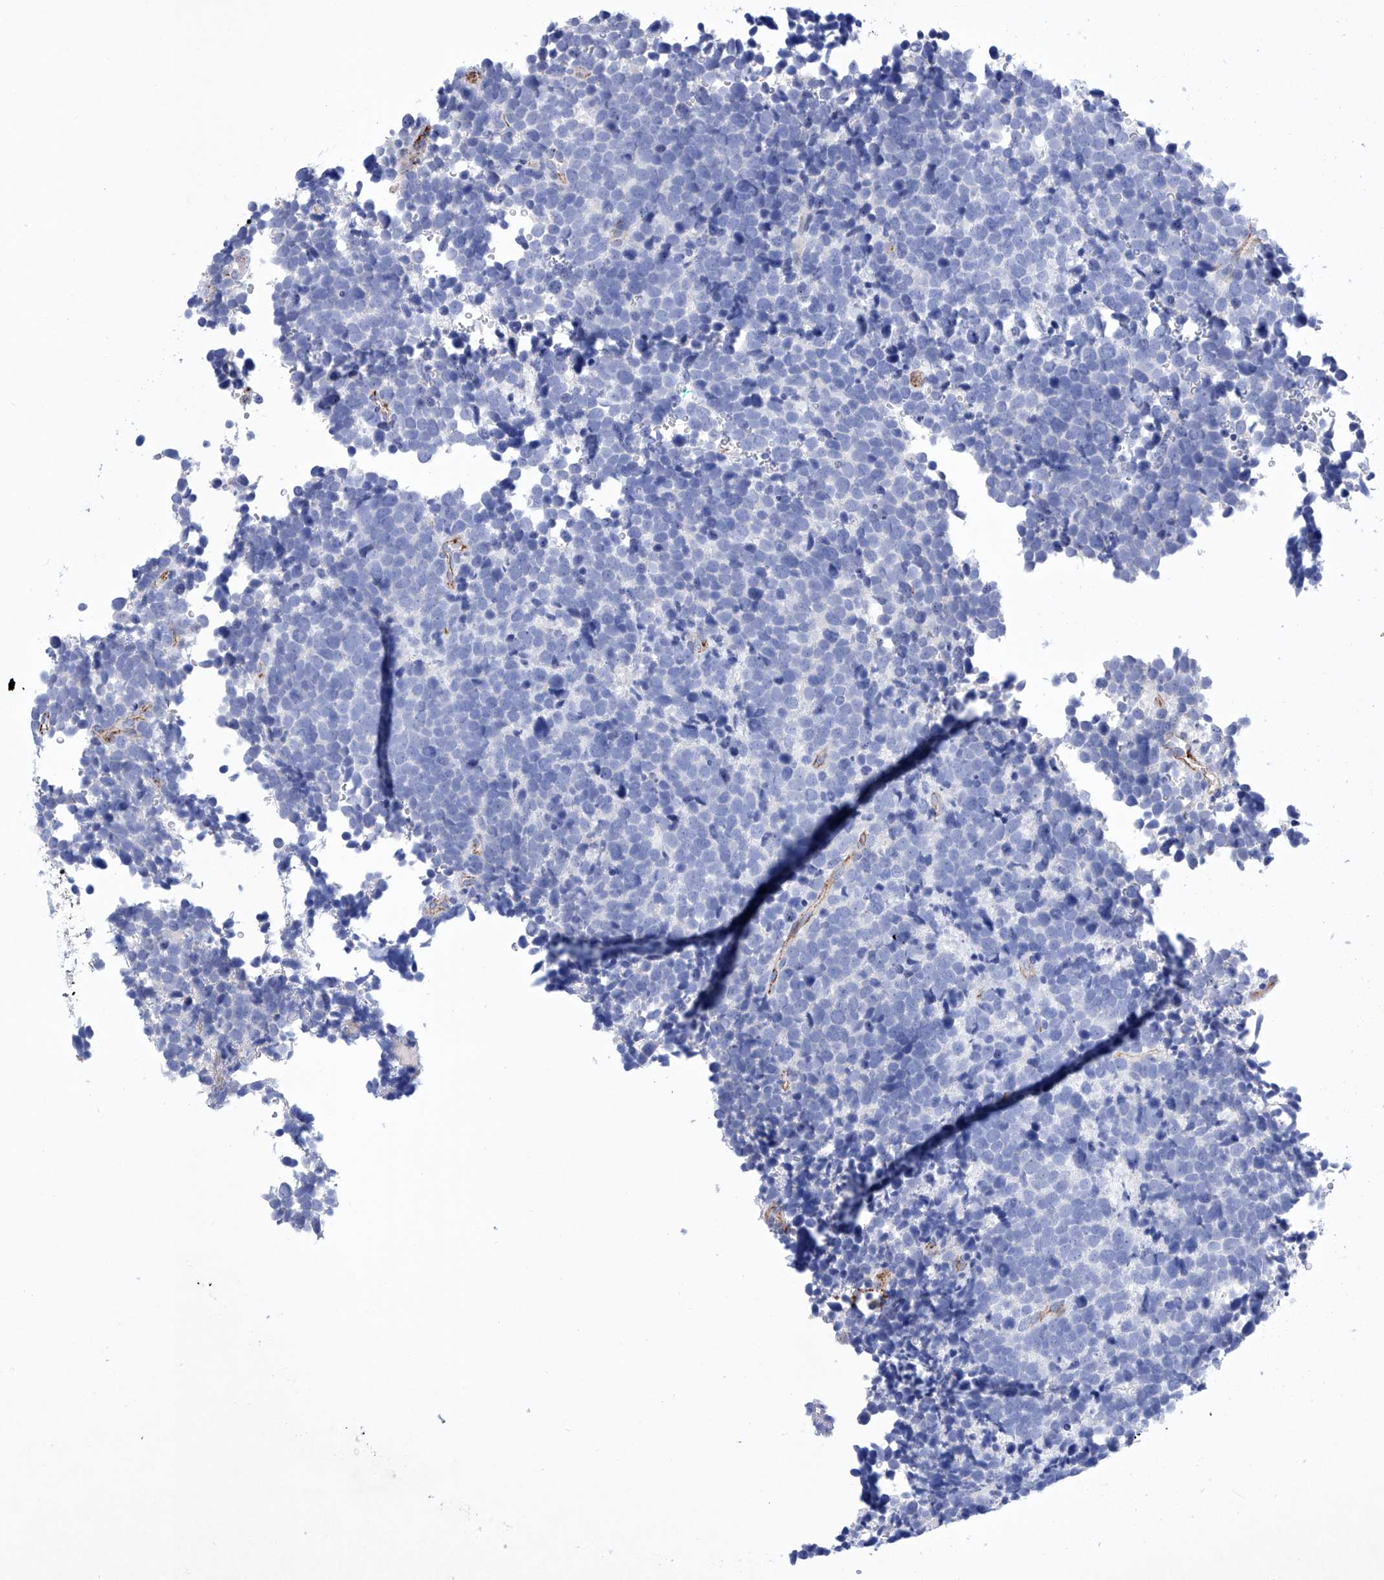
{"staining": {"intensity": "negative", "quantity": "none", "location": "none"}, "tissue": "urothelial cancer", "cell_type": "Tumor cells", "image_type": "cancer", "snomed": [{"axis": "morphology", "description": "Urothelial carcinoma, High grade"}, {"axis": "topography", "description": "Urinary bladder"}], "caption": "This is a histopathology image of immunohistochemistry (IHC) staining of high-grade urothelial carcinoma, which shows no expression in tumor cells. (Stains: DAB immunohistochemistry with hematoxylin counter stain, Microscopy: brightfield microscopy at high magnification).", "gene": "ETV7", "patient": {"sex": "female", "age": 82}}